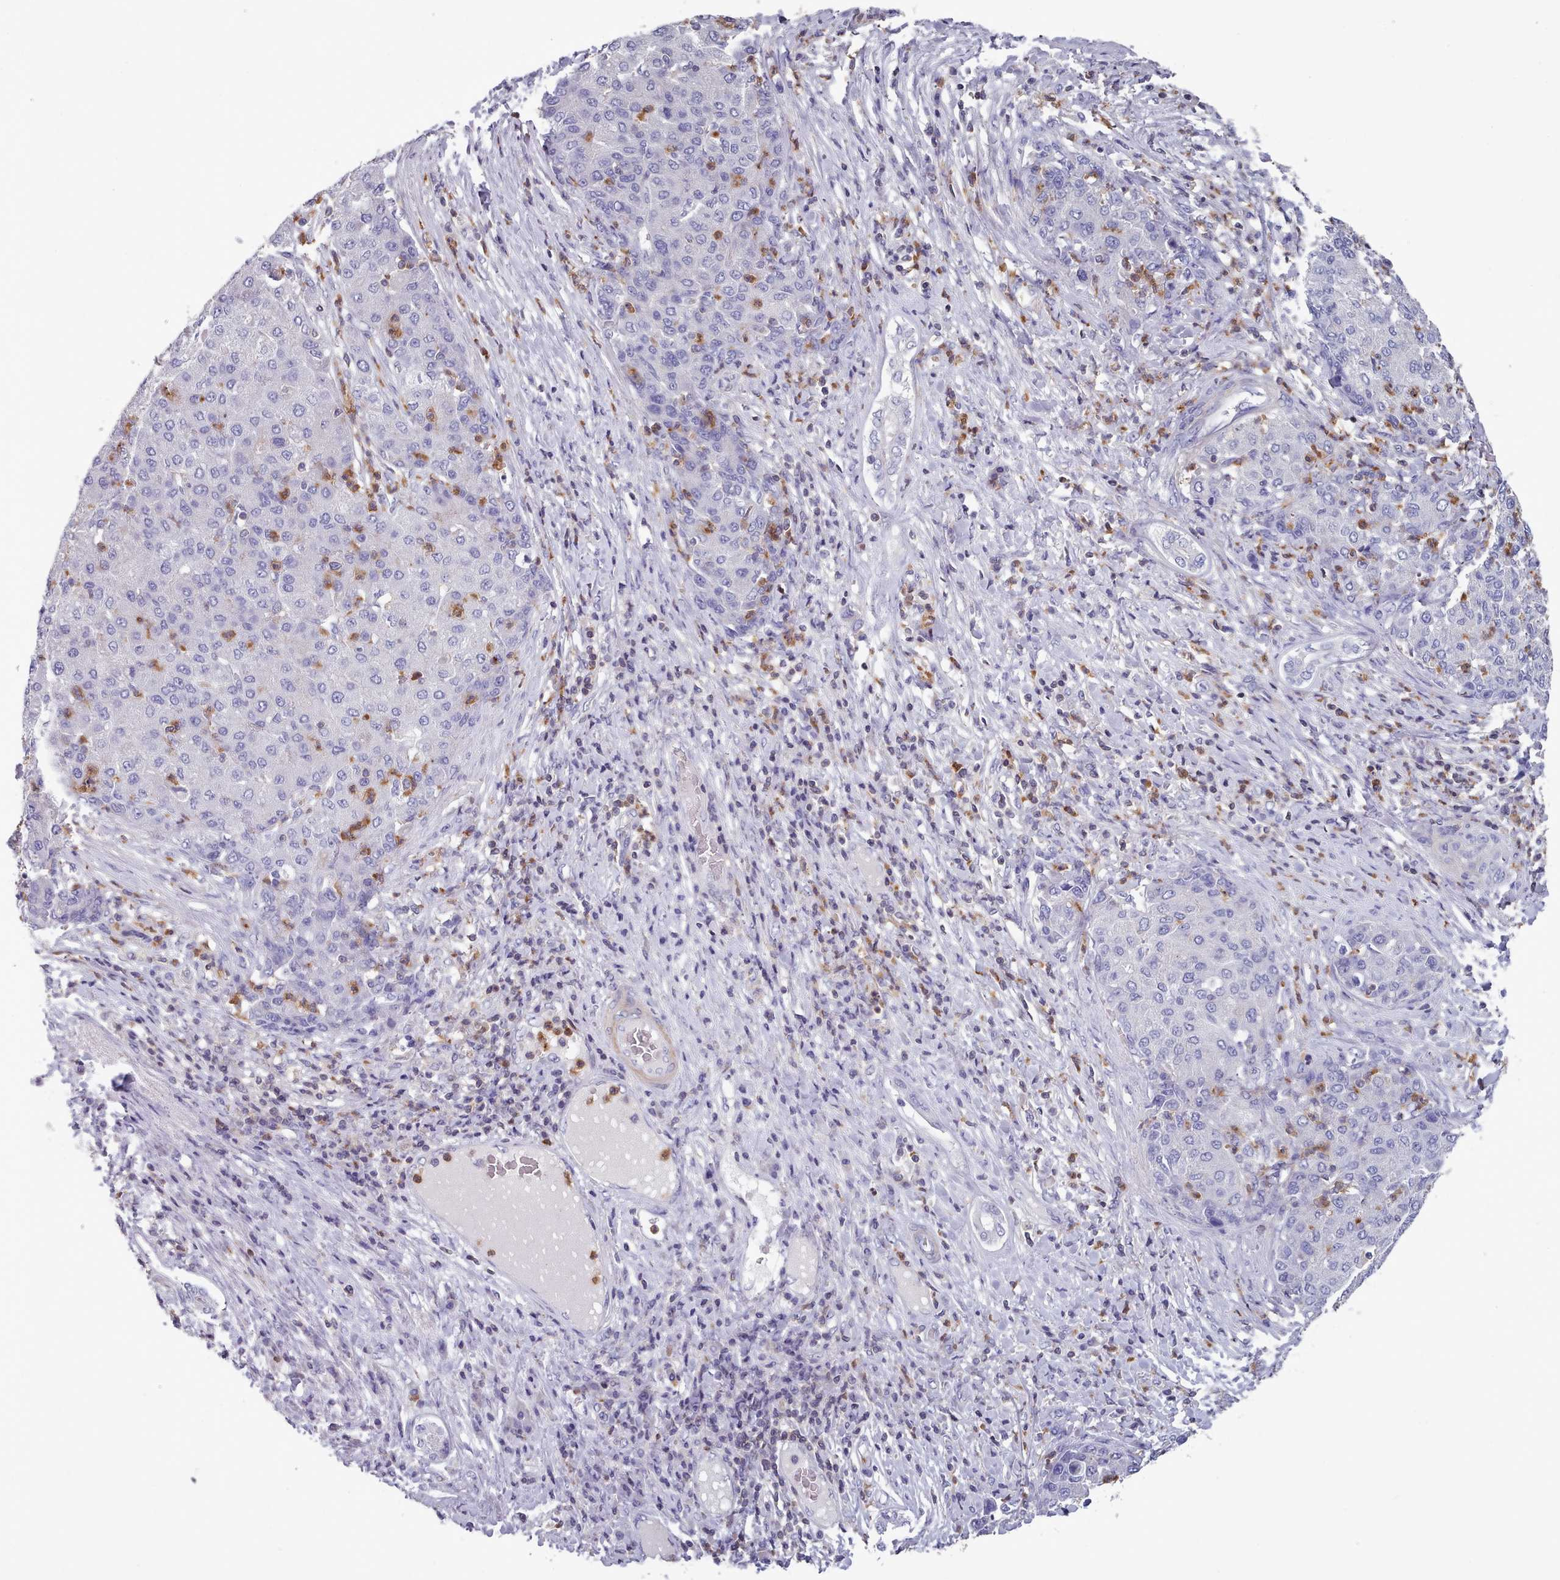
{"staining": {"intensity": "negative", "quantity": "none", "location": "none"}, "tissue": "liver cancer", "cell_type": "Tumor cells", "image_type": "cancer", "snomed": [{"axis": "morphology", "description": "Carcinoma, Hepatocellular, NOS"}, {"axis": "topography", "description": "Liver"}], "caption": "An image of liver cancer (hepatocellular carcinoma) stained for a protein shows no brown staining in tumor cells.", "gene": "RAC2", "patient": {"sex": "male", "age": 65}}